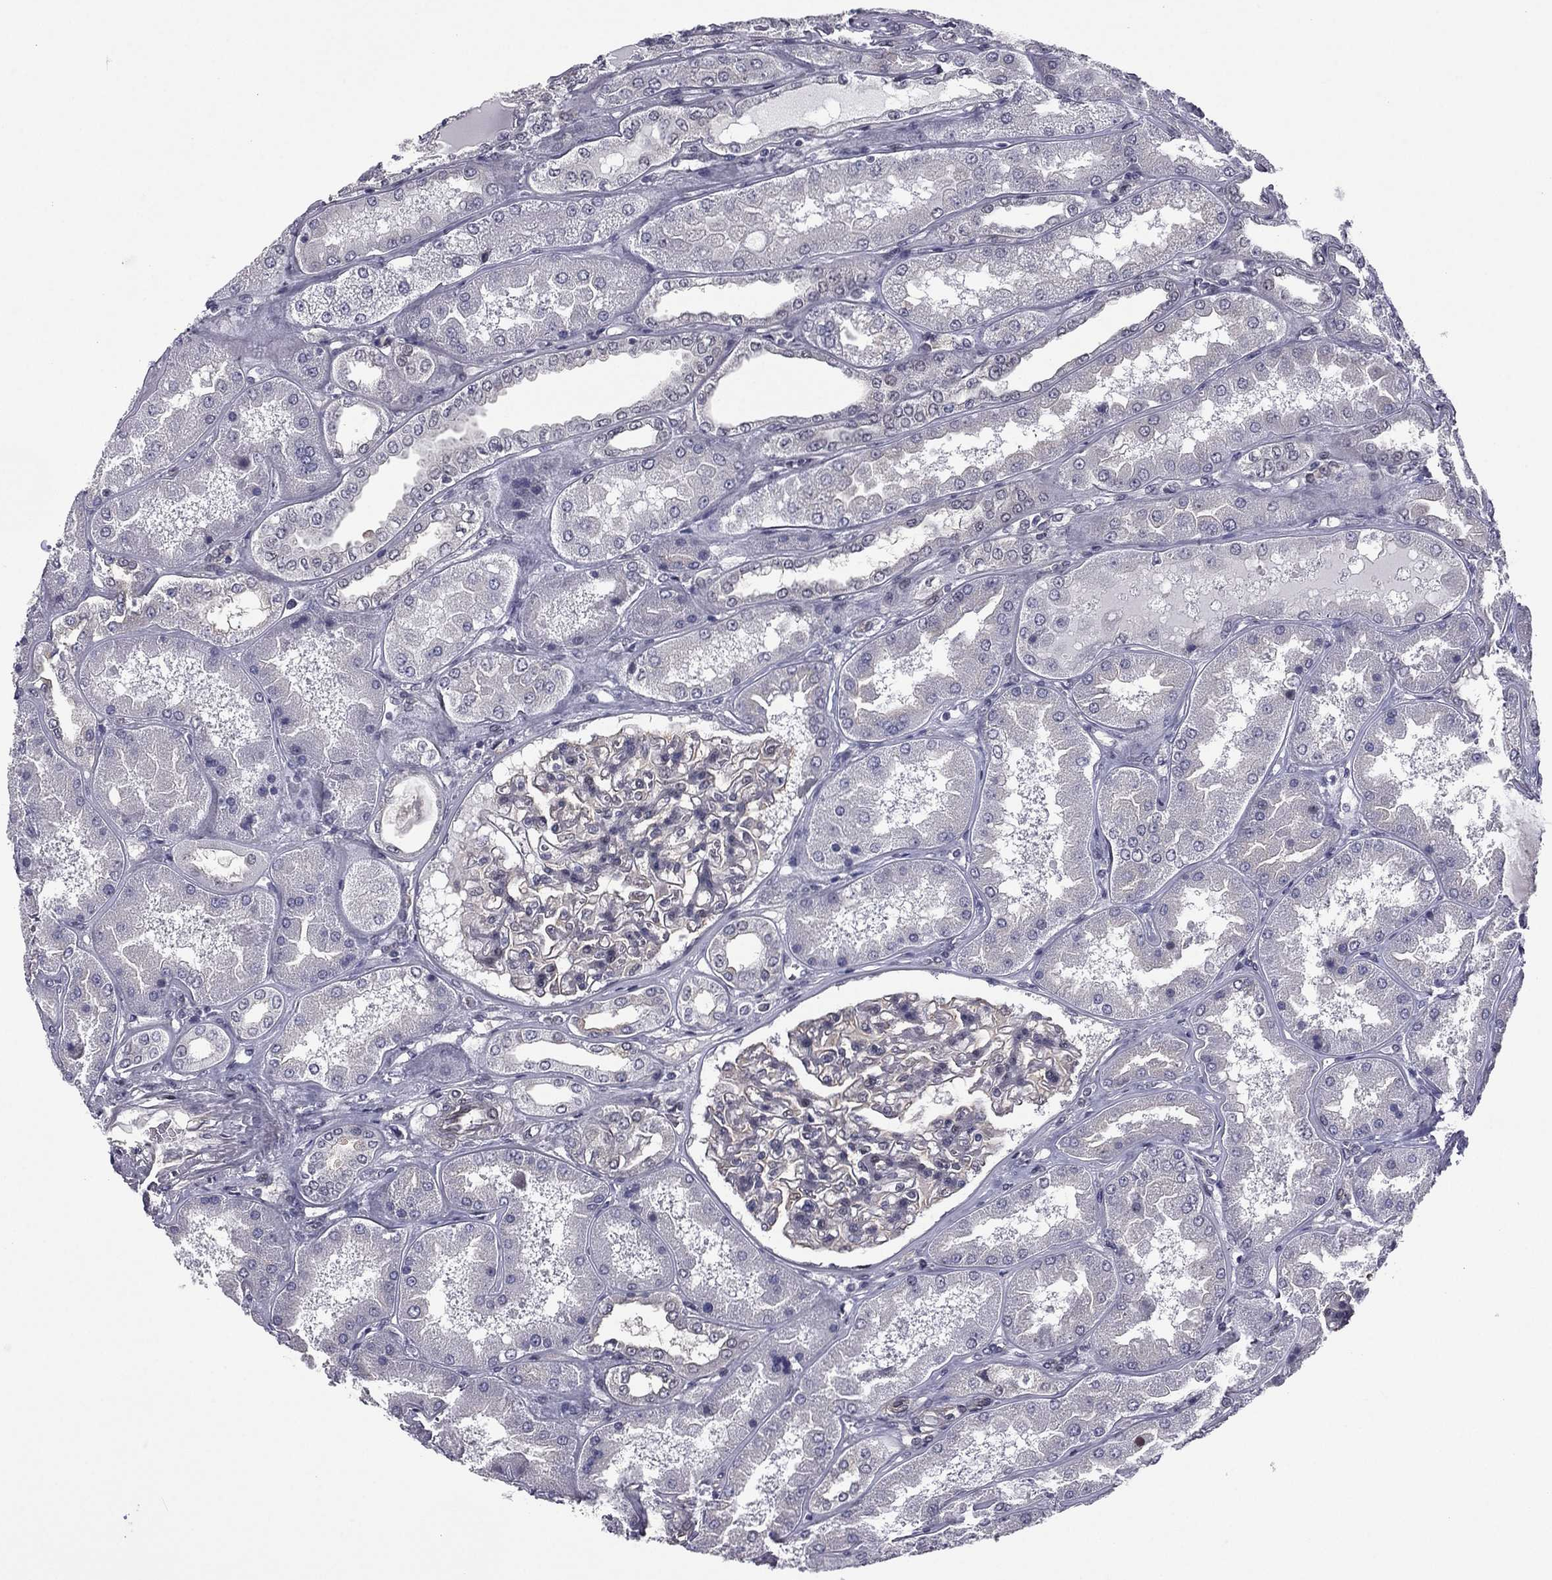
{"staining": {"intensity": "negative", "quantity": "none", "location": "none"}, "tissue": "kidney", "cell_type": "Cells in glomeruli", "image_type": "normal", "snomed": [{"axis": "morphology", "description": "Normal tissue, NOS"}, {"axis": "topography", "description": "Kidney"}], "caption": "High power microscopy micrograph of an immunohistochemistry image of normal kidney, revealing no significant positivity in cells in glomeruli.", "gene": "ACTRT2", "patient": {"sex": "female", "age": 56}}